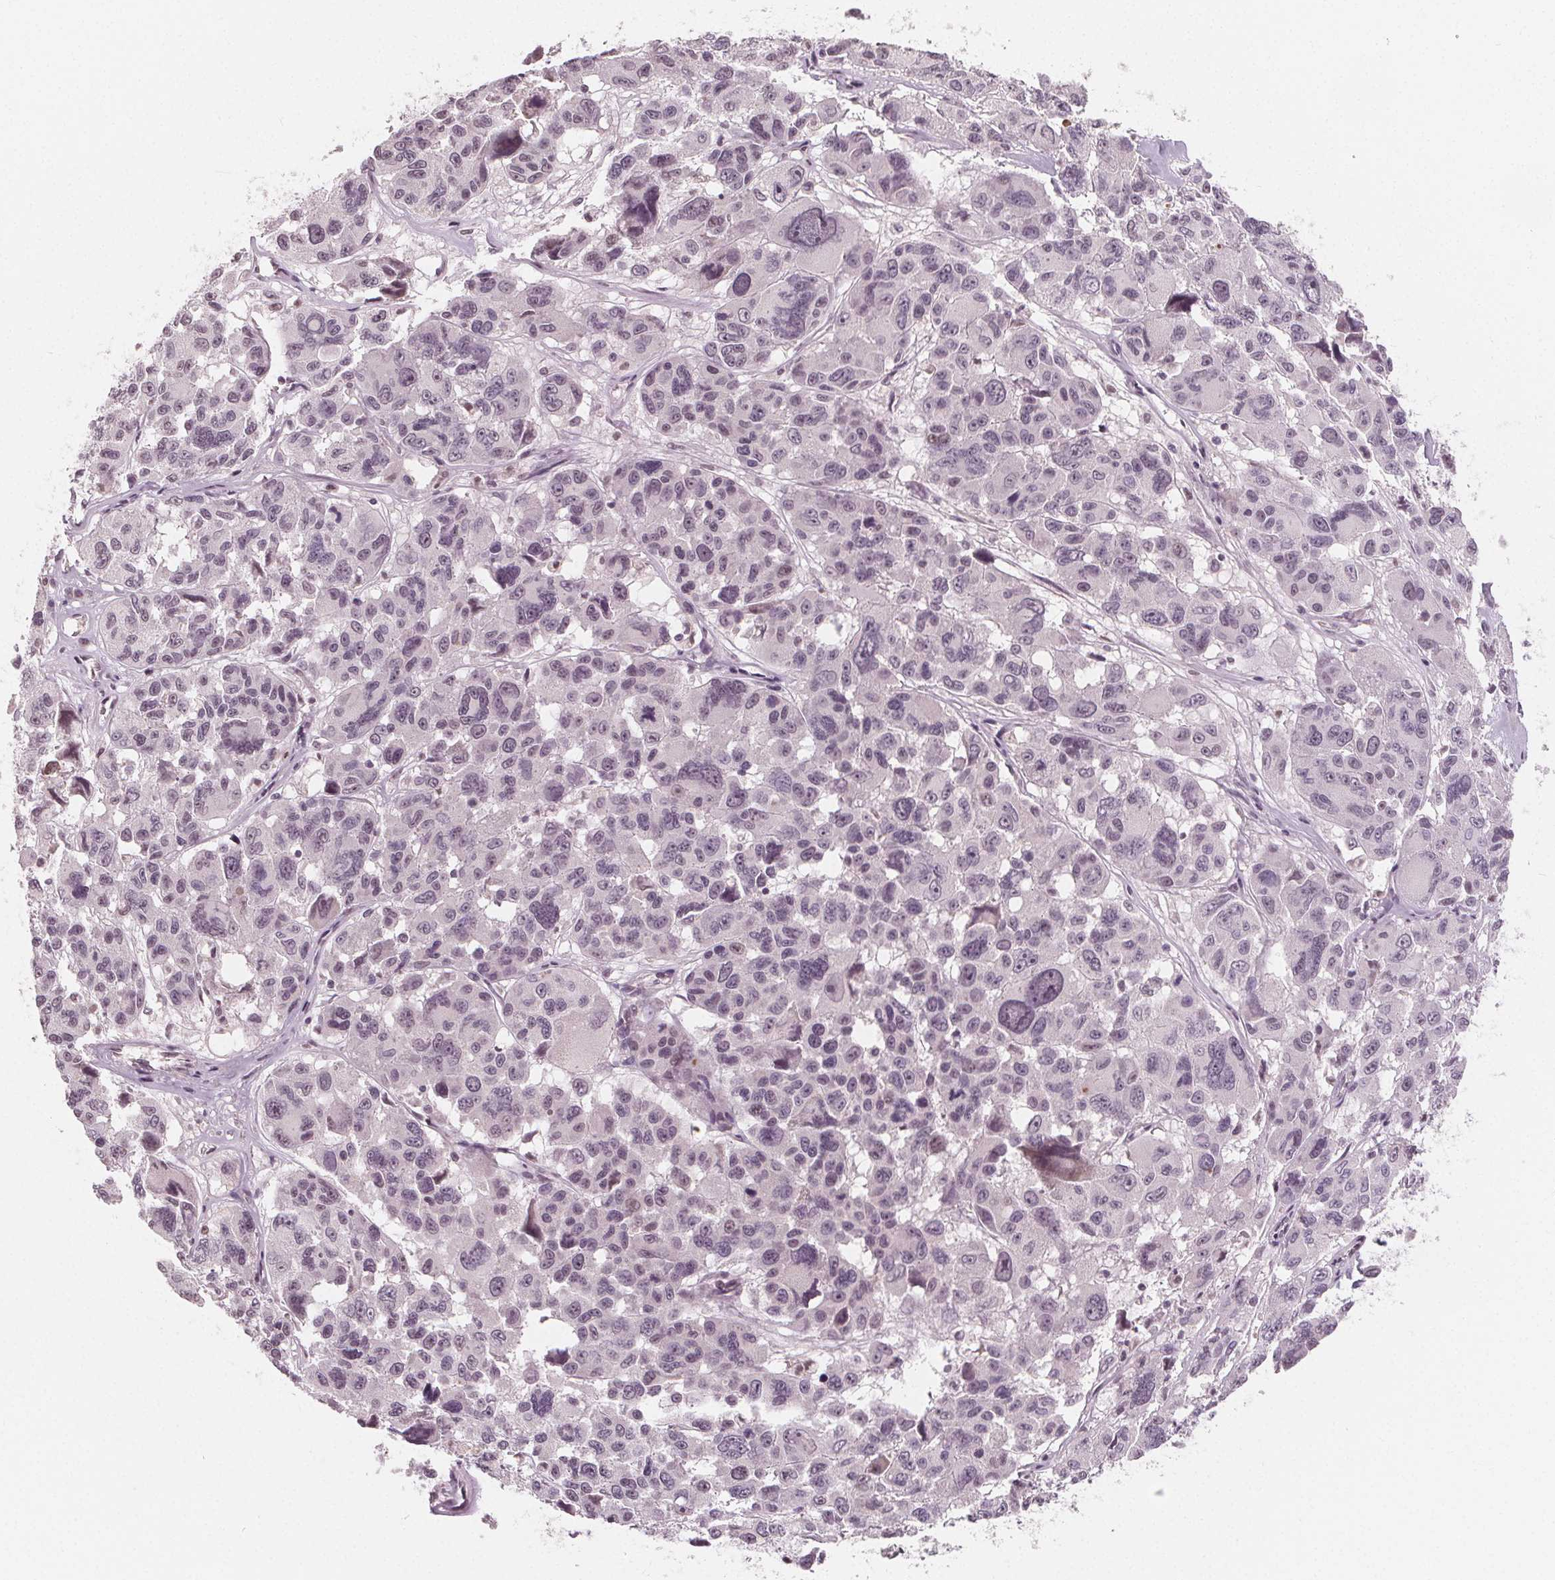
{"staining": {"intensity": "negative", "quantity": "none", "location": "none"}, "tissue": "melanoma", "cell_type": "Tumor cells", "image_type": "cancer", "snomed": [{"axis": "morphology", "description": "Malignant melanoma, NOS"}, {"axis": "topography", "description": "Skin"}], "caption": "This is an immunohistochemistry image of human malignant melanoma. There is no staining in tumor cells.", "gene": "NUP210L", "patient": {"sex": "female", "age": 66}}